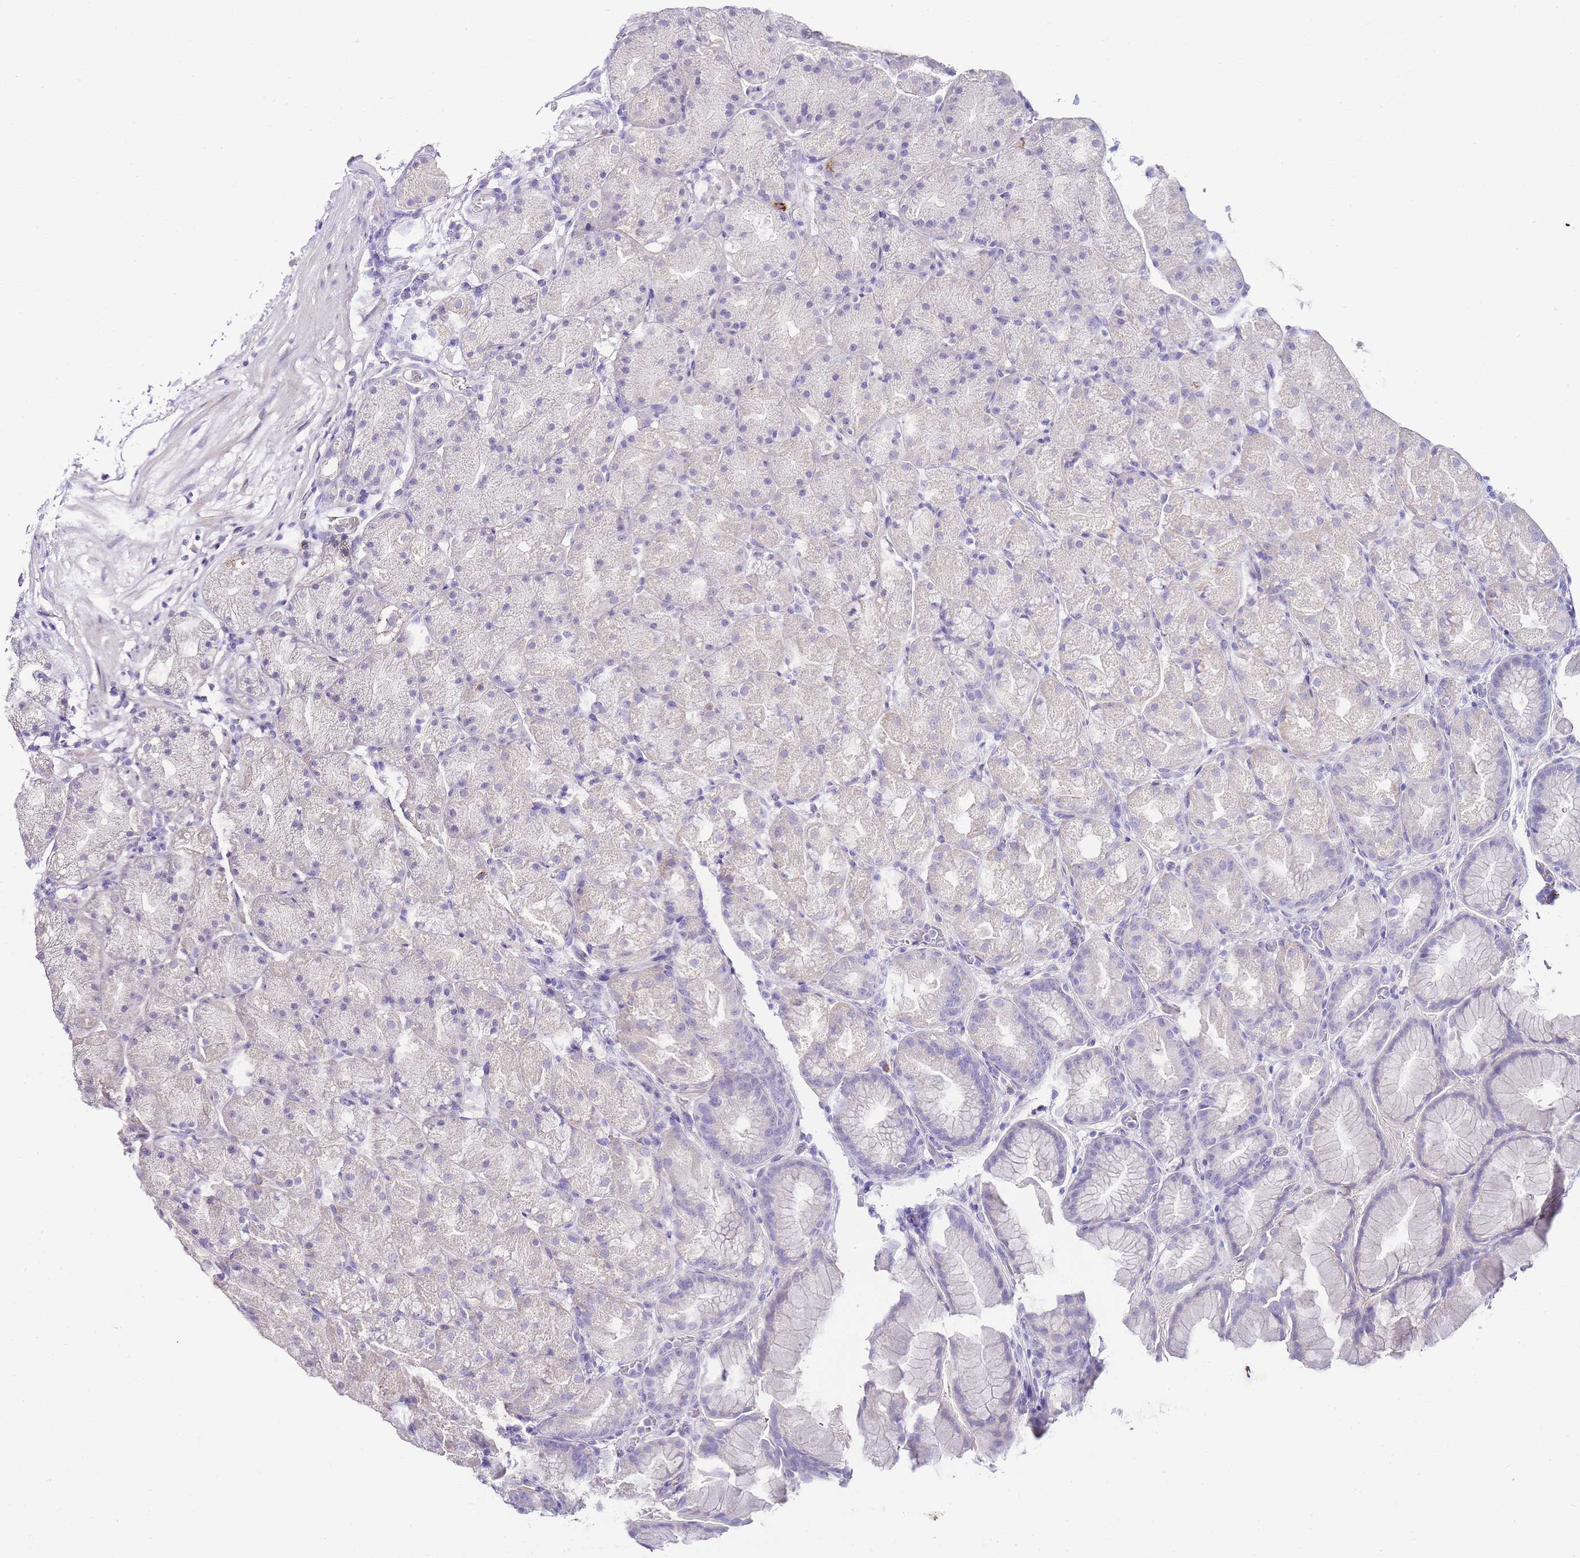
{"staining": {"intensity": "negative", "quantity": "none", "location": "none"}, "tissue": "stomach", "cell_type": "Glandular cells", "image_type": "normal", "snomed": [{"axis": "morphology", "description": "Normal tissue, NOS"}, {"axis": "topography", "description": "Stomach, upper"}, {"axis": "topography", "description": "Stomach"}], "caption": "Glandular cells show no significant positivity in unremarkable stomach.", "gene": "DPP4", "patient": {"sex": "male", "age": 48}}